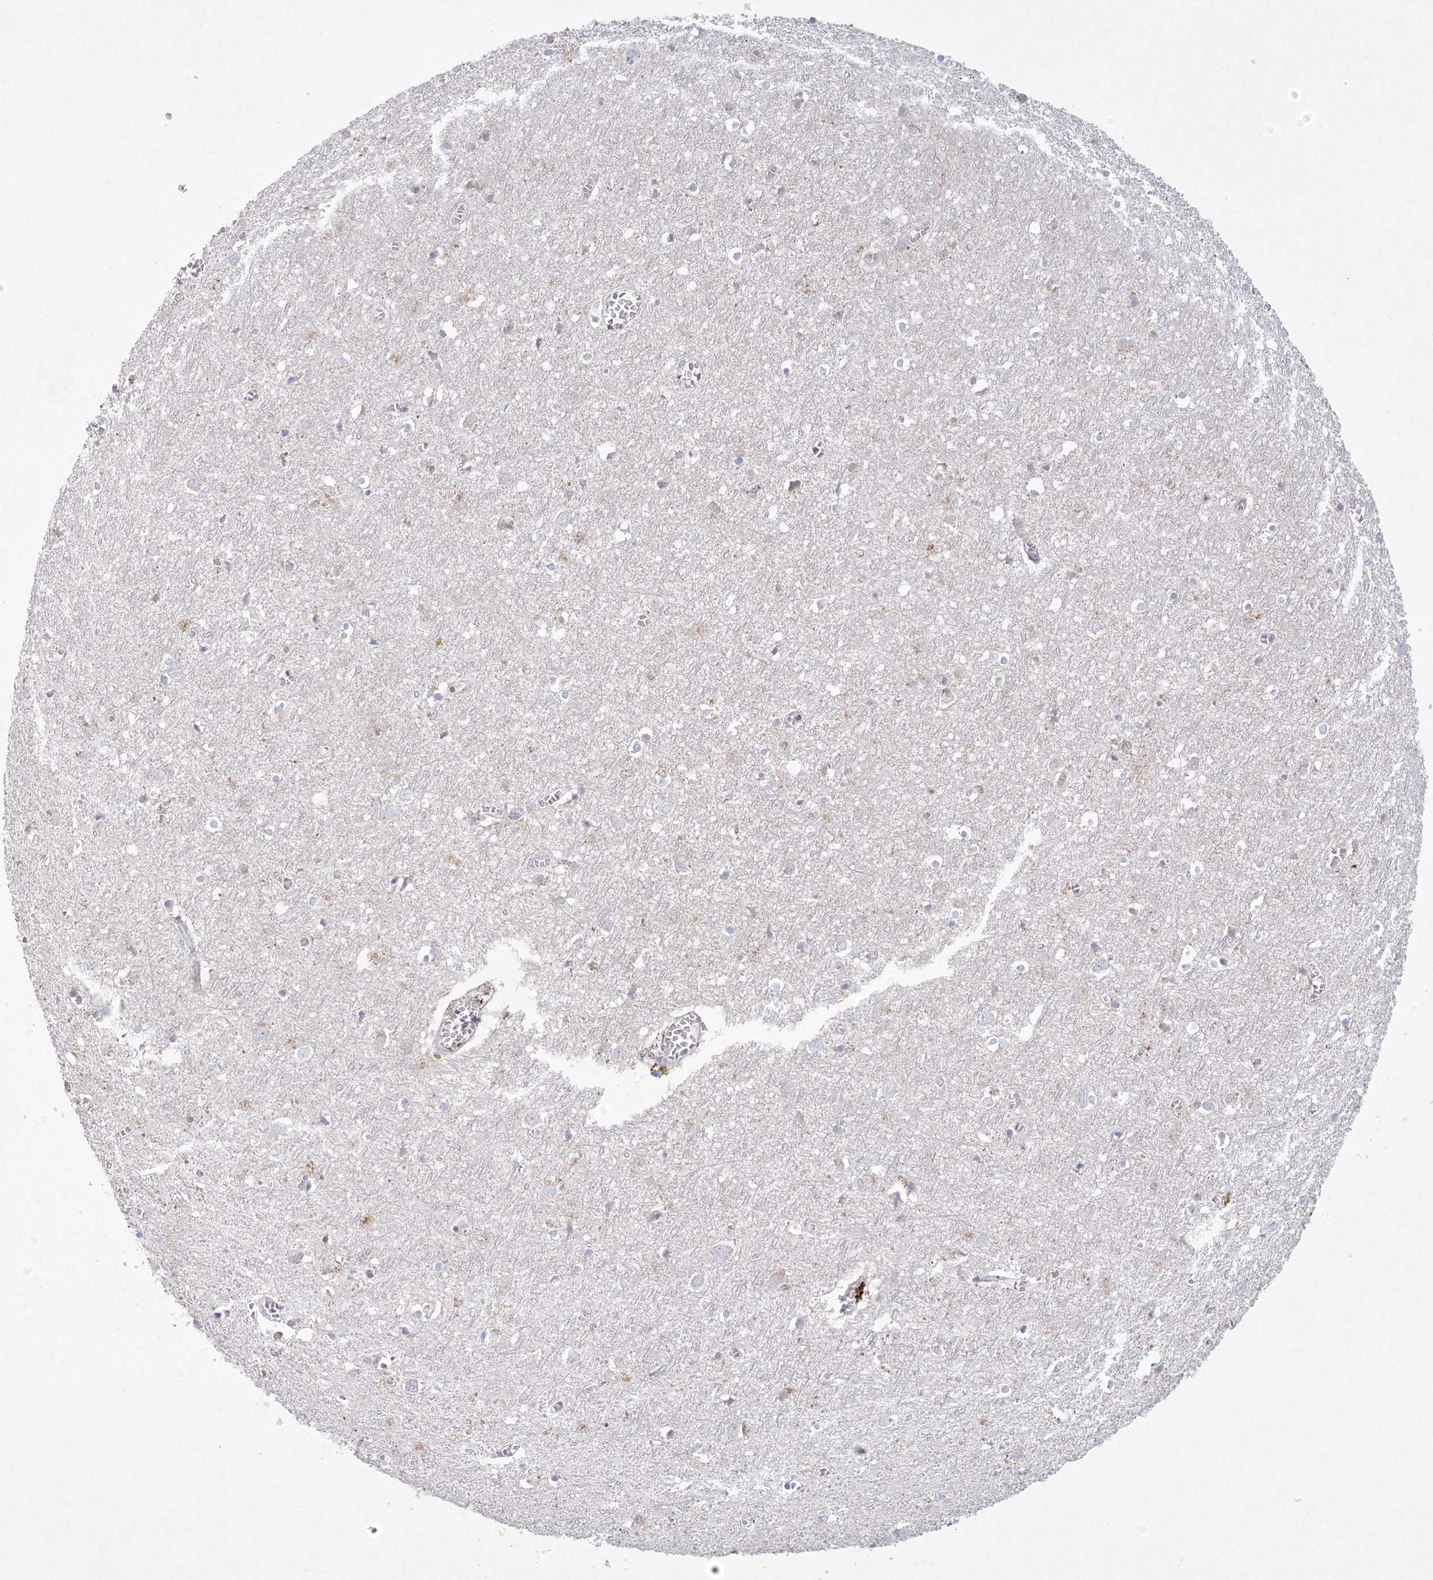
{"staining": {"intensity": "negative", "quantity": "none", "location": "none"}, "tissue": "cerebral cortex", "cell_type": "Endothelial cells", "image_type": "normal", "snomed": [{"axis": "morphology", "description": "Normal tissue, NOS"}, {"axis": "topography", "description": "Cerebral cortex"}], "caption": "Immunohistochemistry micrograph of unremarkable cerebral cortex: cerebral cortex stained with DAB (3,3'-diaminobenzidine) displays no significant protein positivity in endothelial cells.", "gene": "KCTD6", "patient": {"sex": "female", "age": 64}}